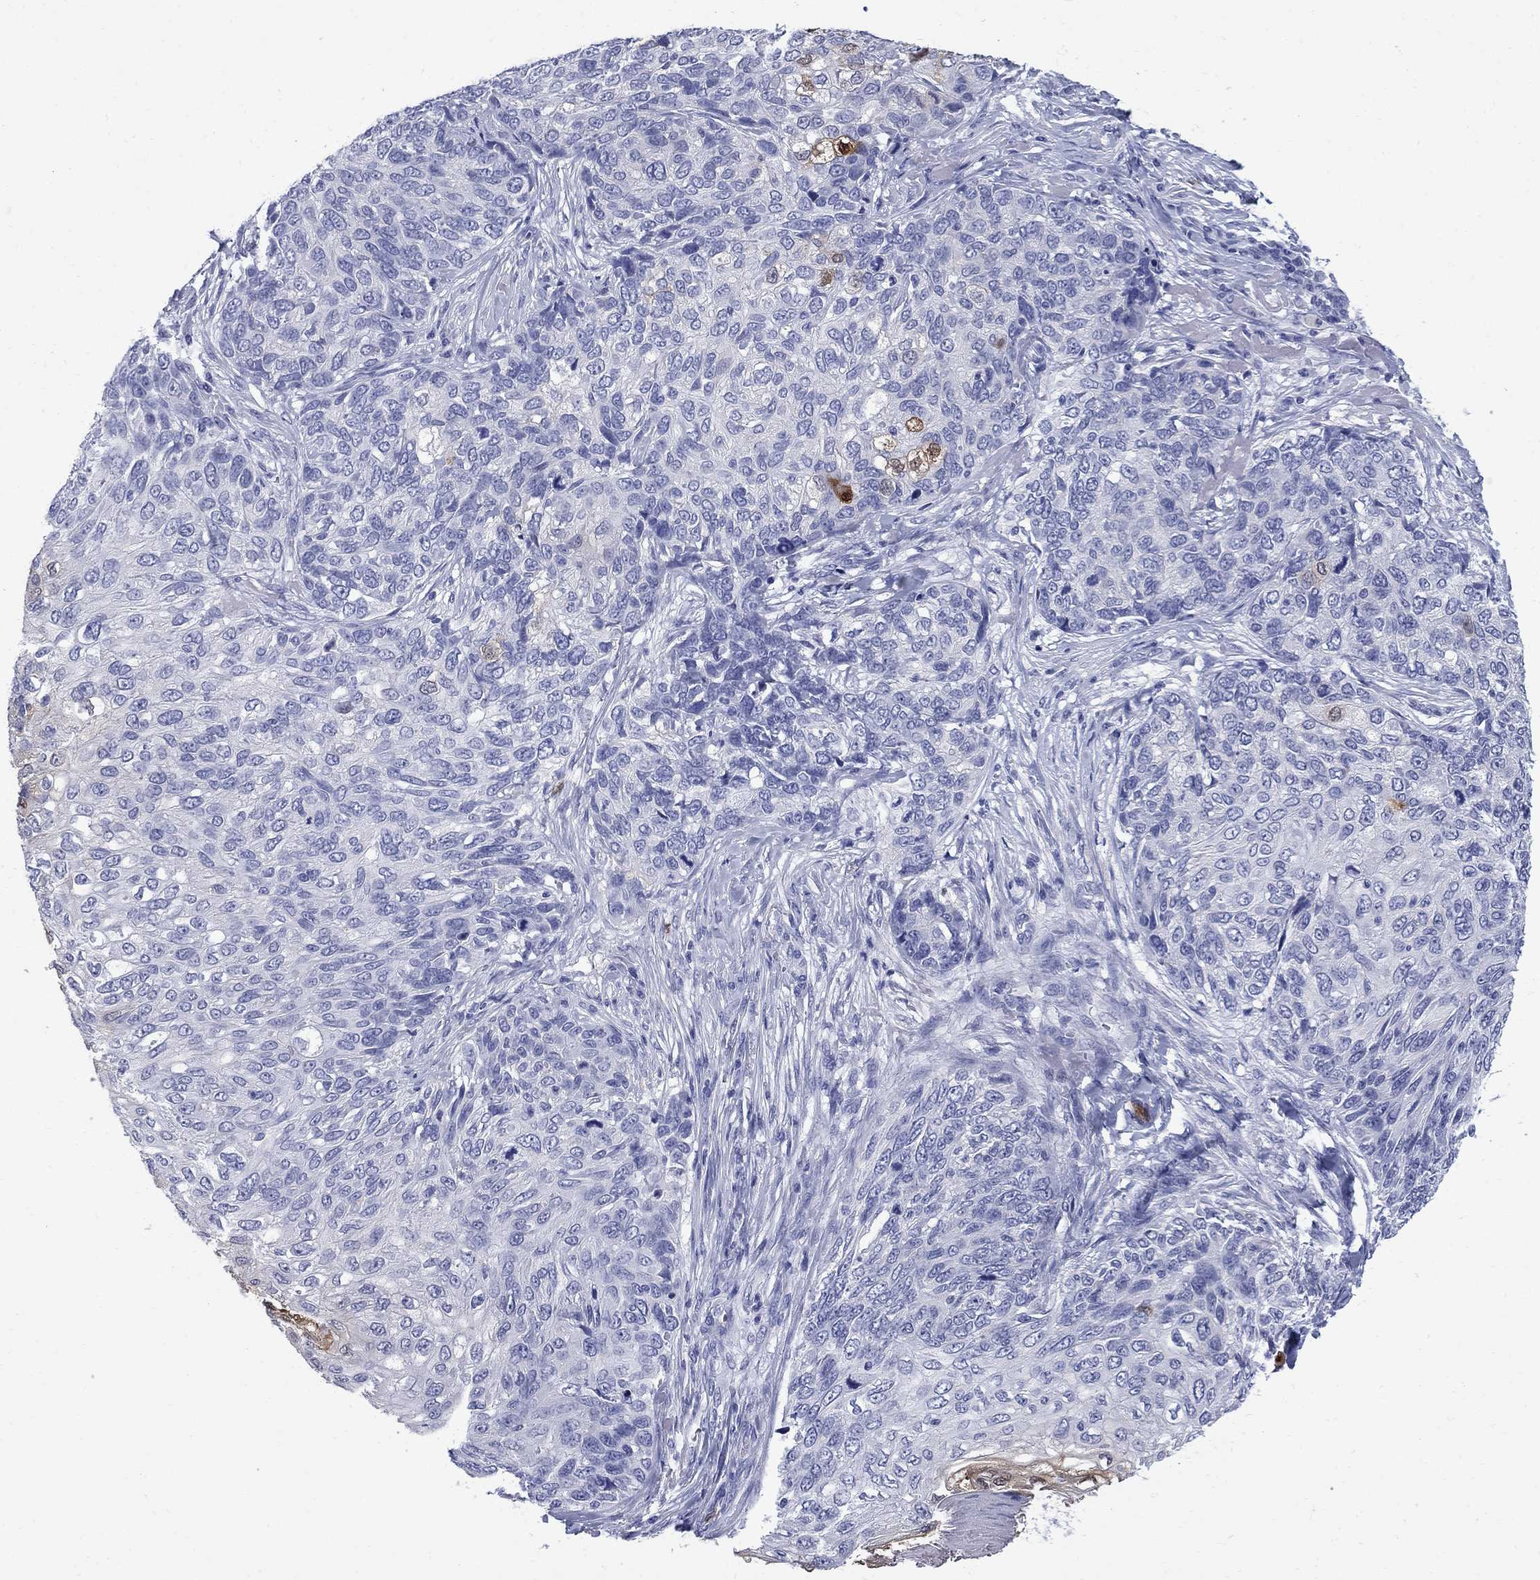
{"staining": {"intensity": "moderate", "quantity": "<25%", "location": "cytoplasmic/membranous,nuclear"}, "tissue": "skin cancer", "cell_type": "Tumor cells", "image_type": "cancer", "snomed": [{"axis": "morphology", "description": "Squamous cell carcinoma, NOS"}, {"axis": "topography", "description": "Skin"}], "caption": "High-magnification brightfield microscopy of squamous cell carcinoma (skin) stained with DAB (brown) and counterstained with hematoxylin (blue). tumor cells exhibit moderate cytoplasmic/membranous and nuclear staining is seen in about<25% of cells. Using DAB (brown) and hematoxylin (blue) stains, captured at high magnification using brightfield microscopy.", "gene": "SERPINB2", "patient": {"sex": "male", "age": 92}}